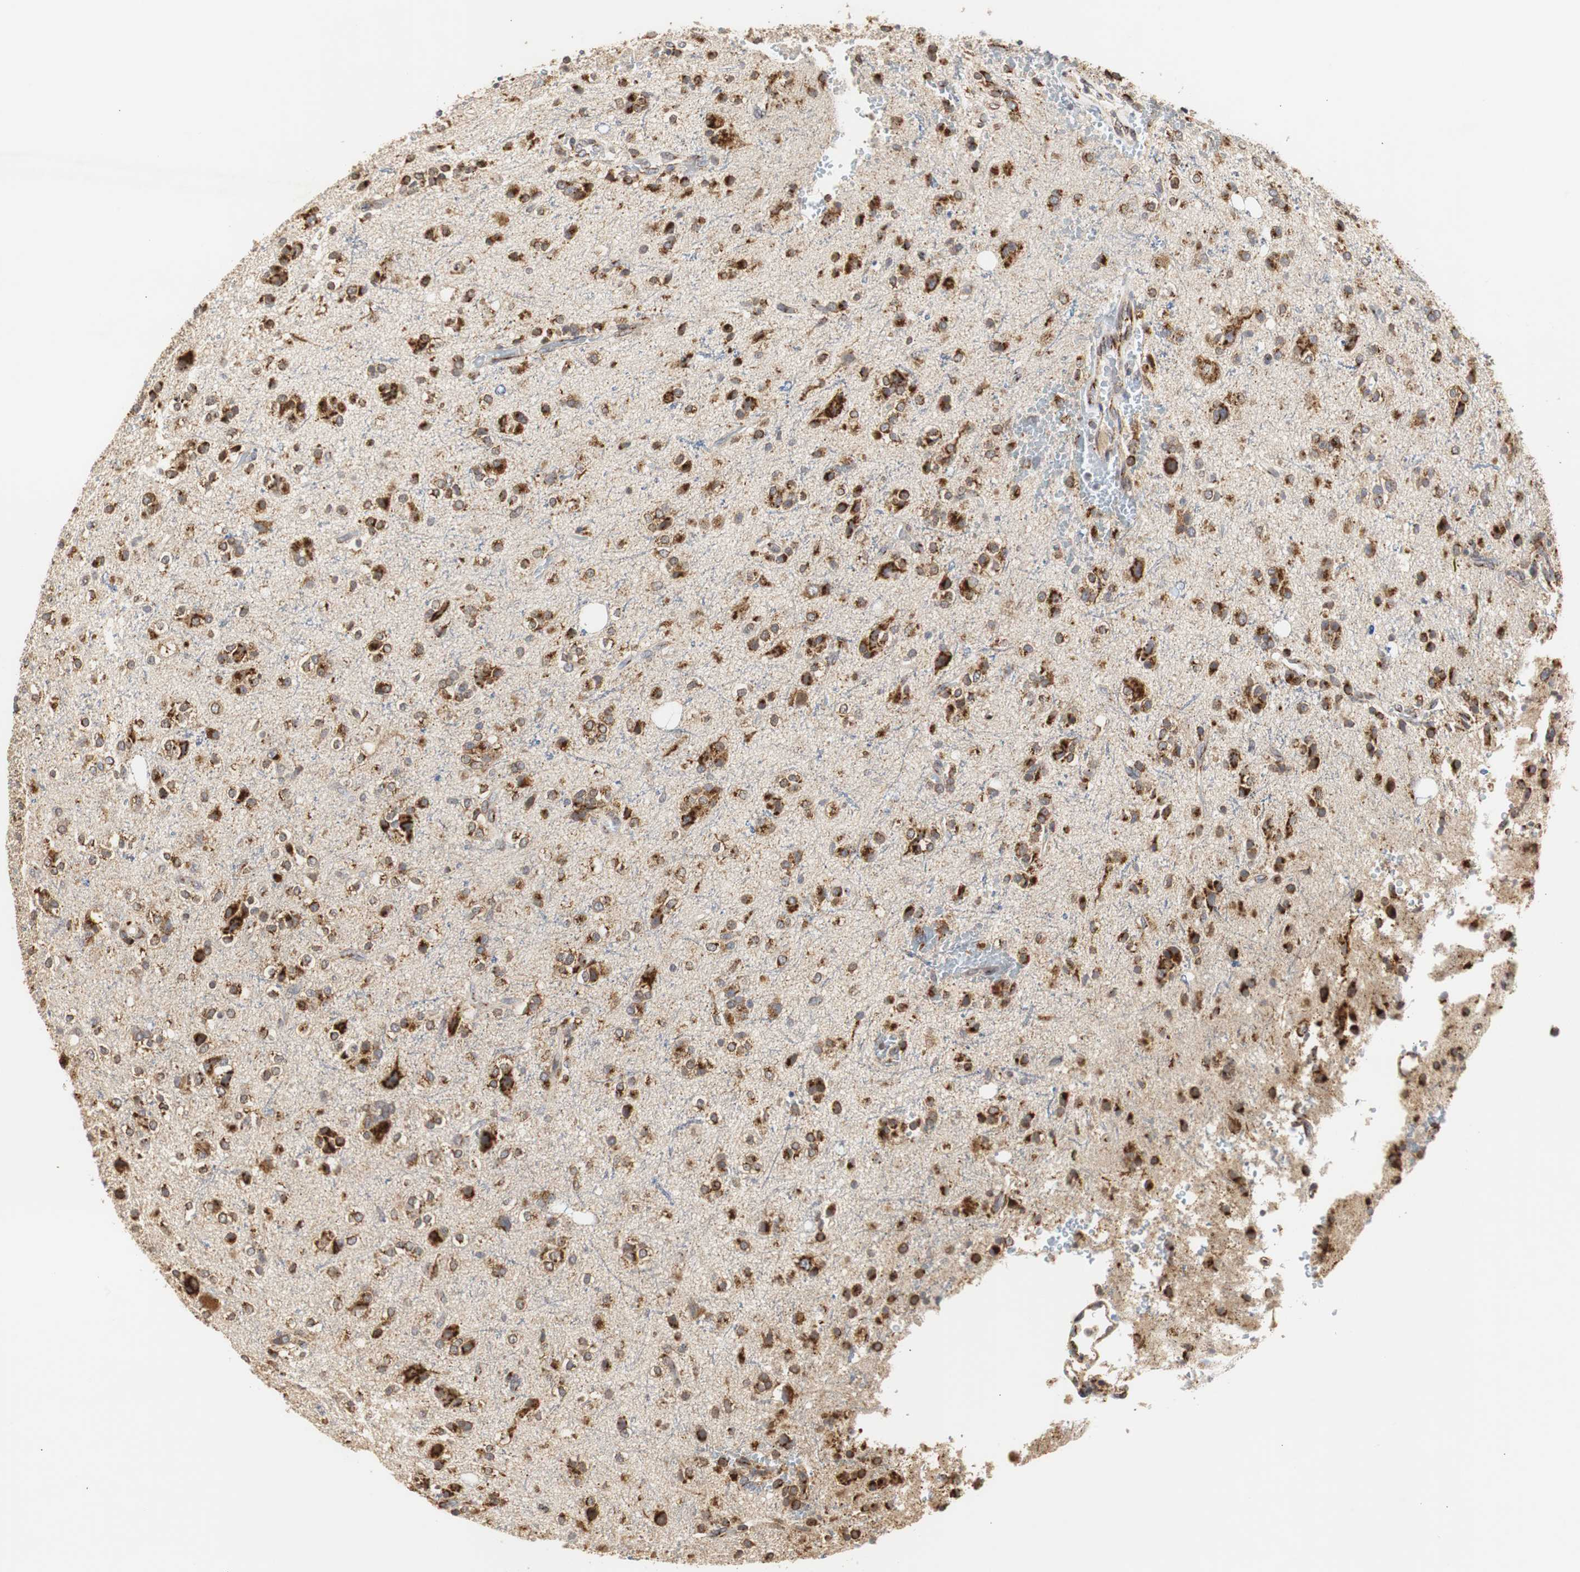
{"staining": {"intensity": "strong", "quantity": ">75%", "location": "cytoplasmic/membranous"}, "tissue": "glioma", "cell_type": "Tumor cells", "image_type": "cancer", "snomed": [{"axis": "morphology", "description": "Glioma, malignant, High grade"}, {"axis": "topography", "description": "Brain"}], "caption": "The micrograph shows a brown stain indicating the presence of a protein in the cytoplasmic/membranous of tumor cells in malignant glioma (high-grade).", "gene": "HSD17B10", "patient": {"sex": "male", "age": 47}}